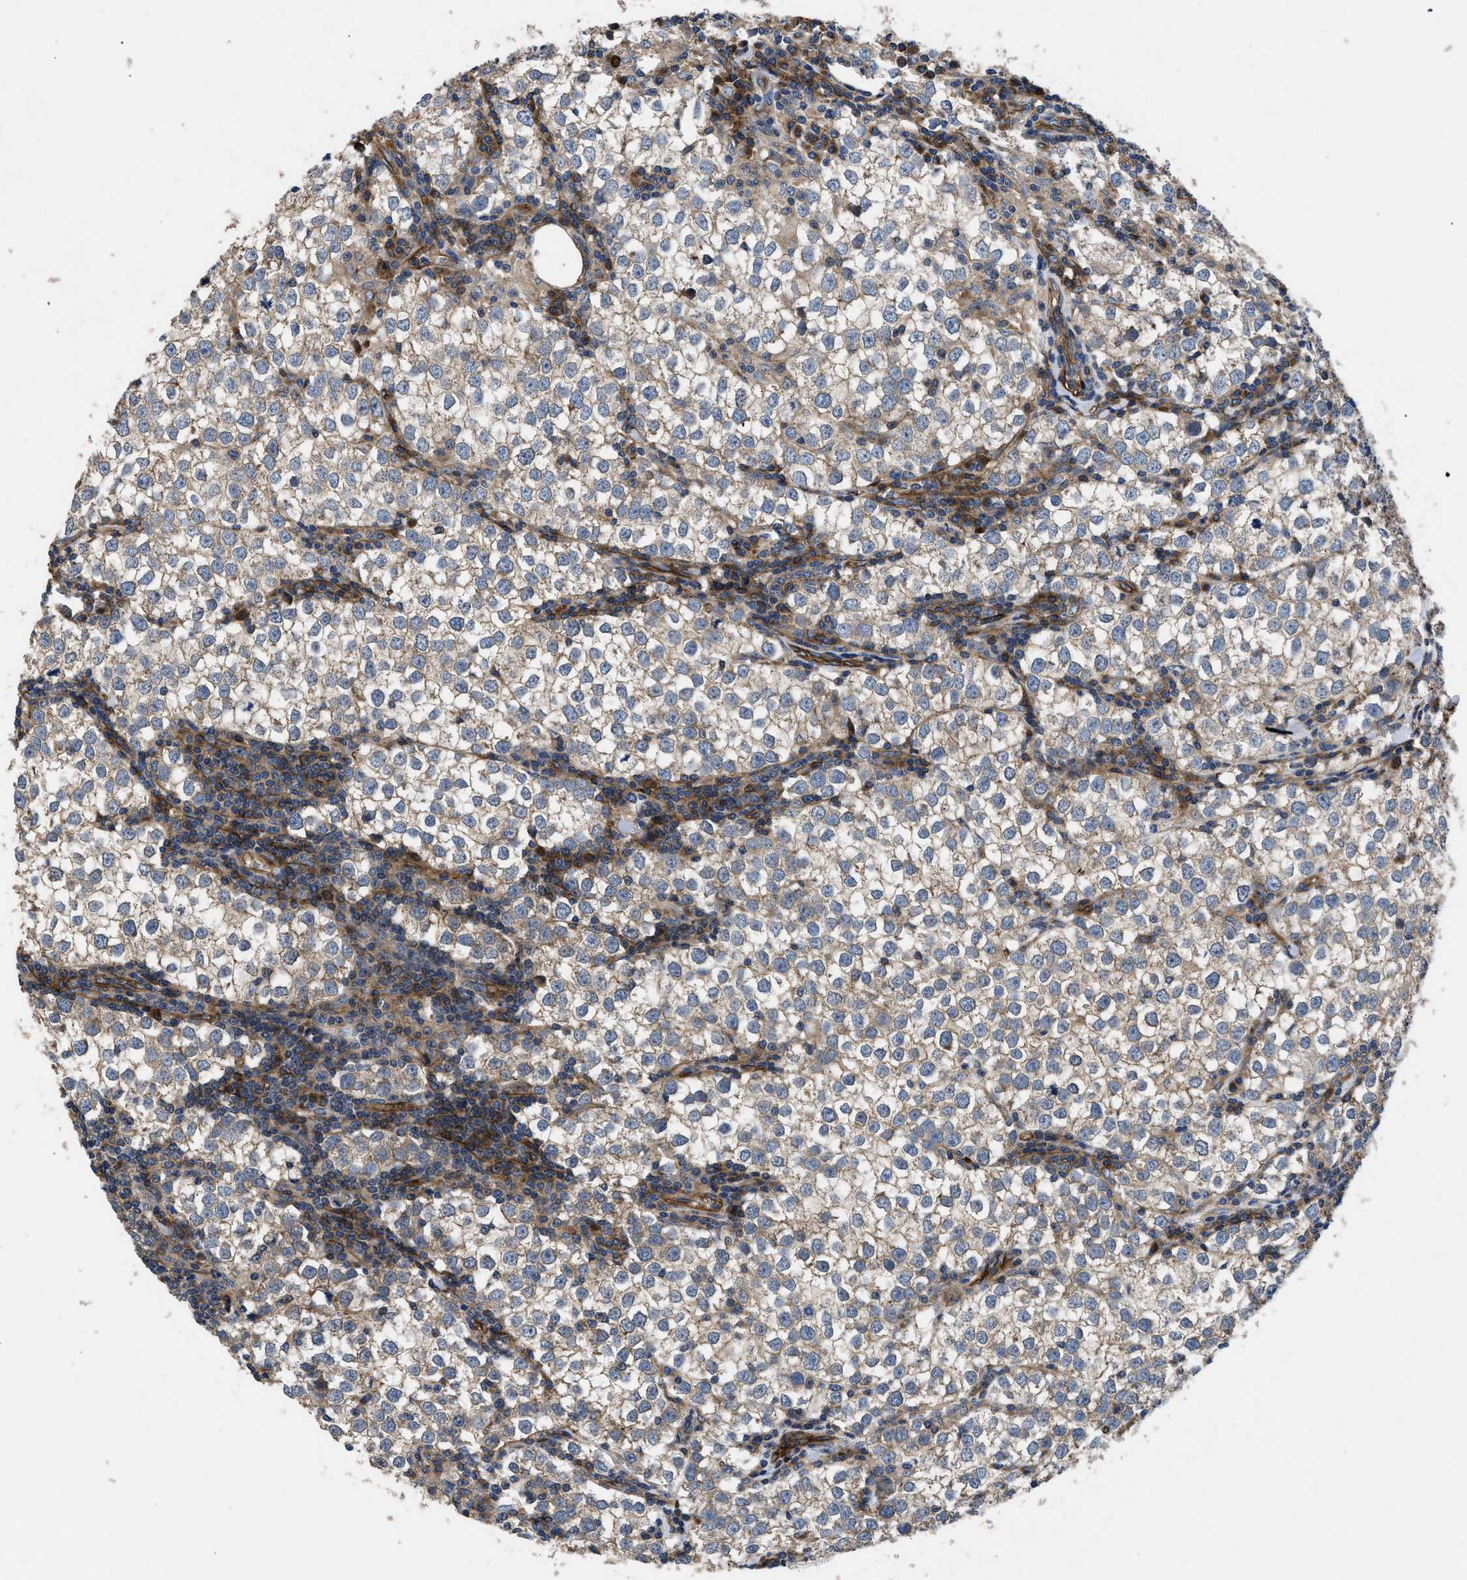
{"staining": {"intensity": "negative", "quantity": "none", "location": "none"}, "tissue": "testis cancer", "cell_type": "Tumor cells", "image_type": "cancer", "snomed": [{"axis": "morphology", "description": "Seminoma, NOS"}, {"axis": "morphology", "description": "Carcinoma, Embryonal, NOS"}, {"axis": "topography", "description": "Testis"}], "caption": "DAB (3,3'-diaminobenzidine) immunohistochemical staining of human testis cancer exhibits no significant staining in tumor cells.", "gene": "NT5E", "patient": {"sex": "male", "age": 36}}